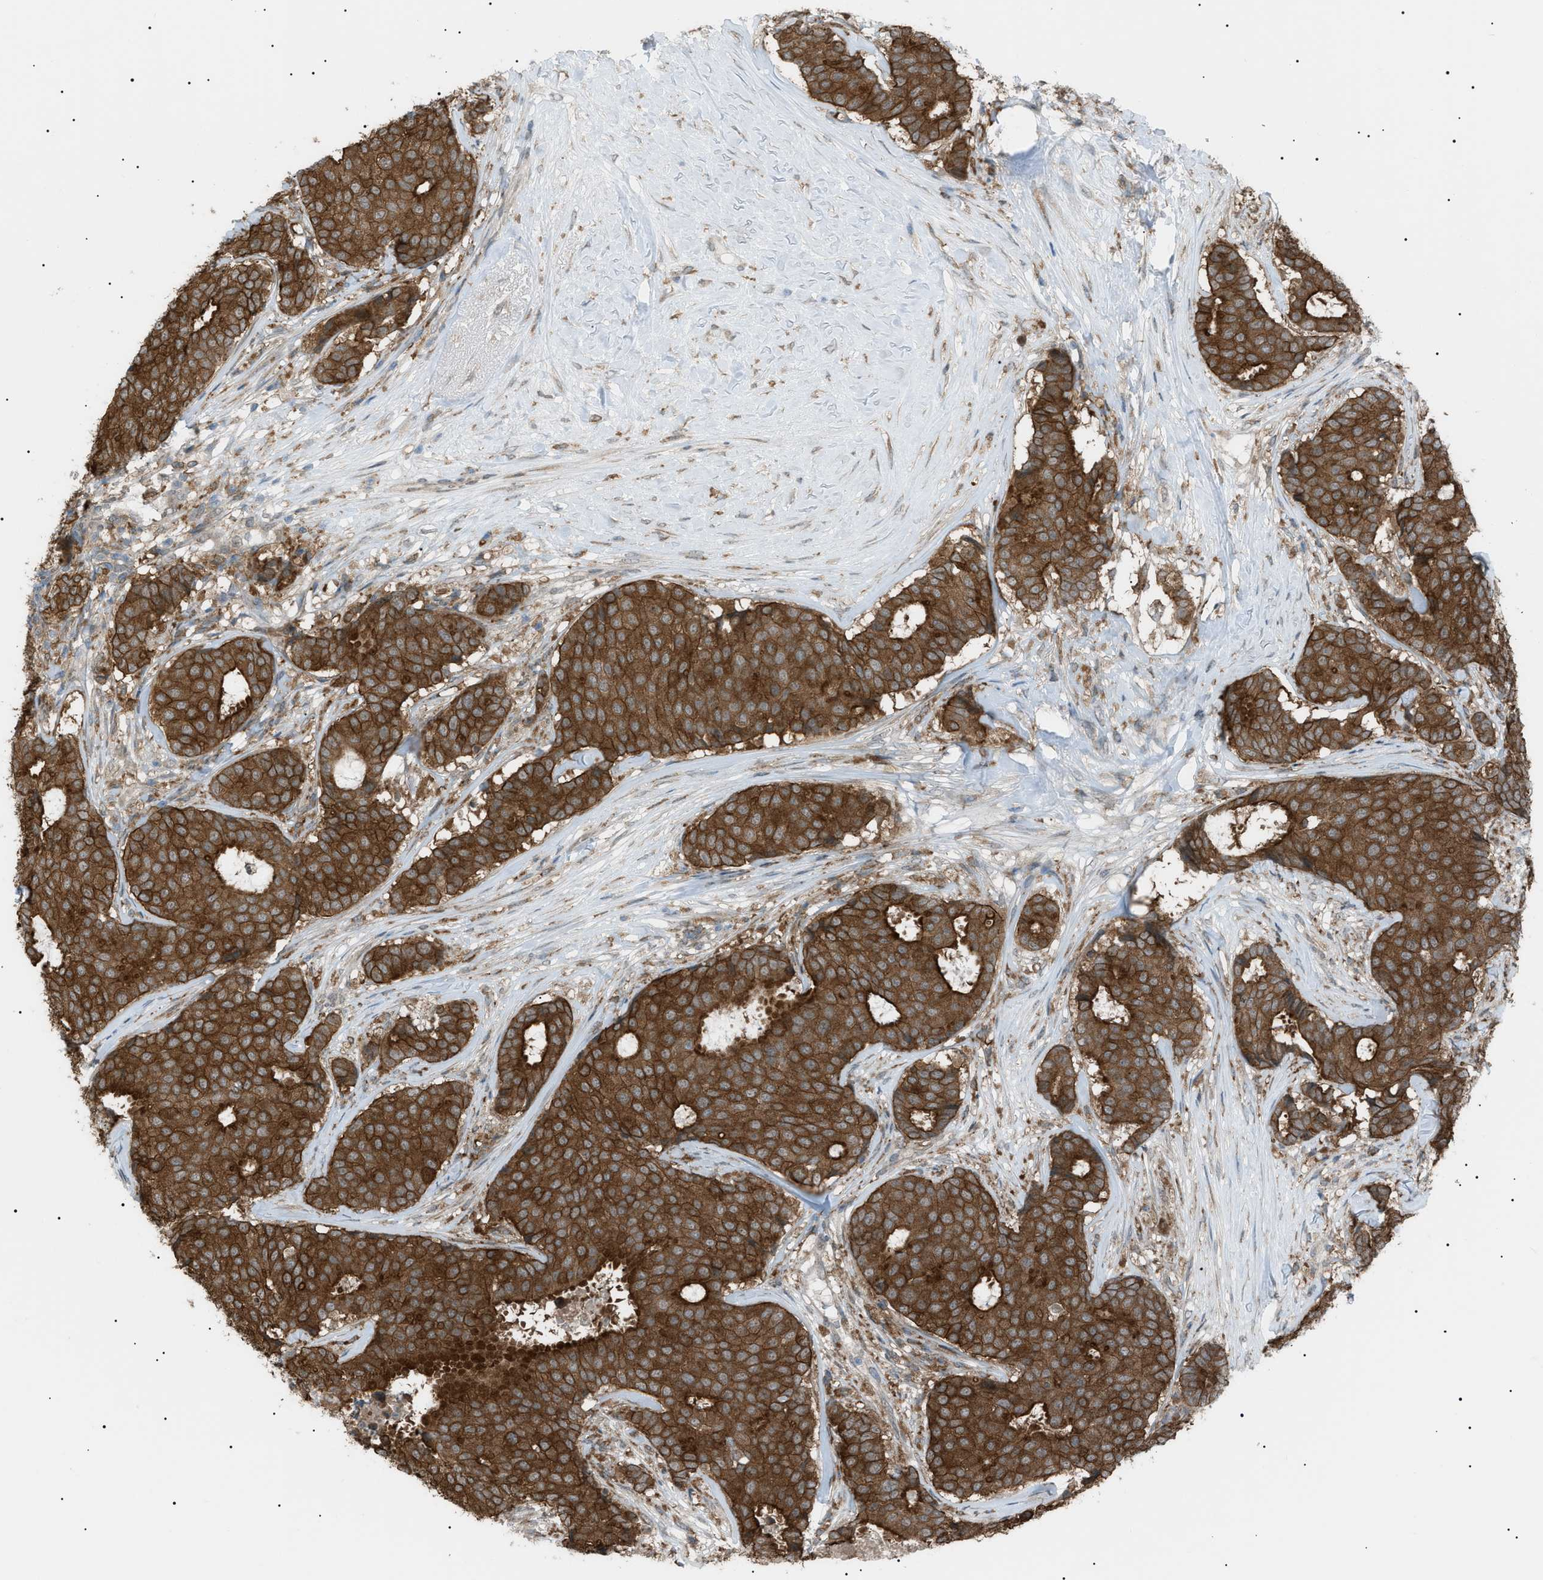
{"staining": {"intensity": "strong", "quantity": ">75%", "location": "cytoplasmic/membranous"}, "tissue": "breast cancer", "cell_type": "Tumor cells", "image_type": "cancer", "snomed": [{"axis": "morphology", "description": "Duct carcinoma"}, {"axis": "topography", "description": "Breast"}], "caption": "Immunohistochemical staining of human intraductal carcinoma (breast) shows high levels of strong cytoplasmic/membranous expression in about >75% of tumor cells.", "gene": "LPIN2", "patient": {"sex": "female", "age": 75}}